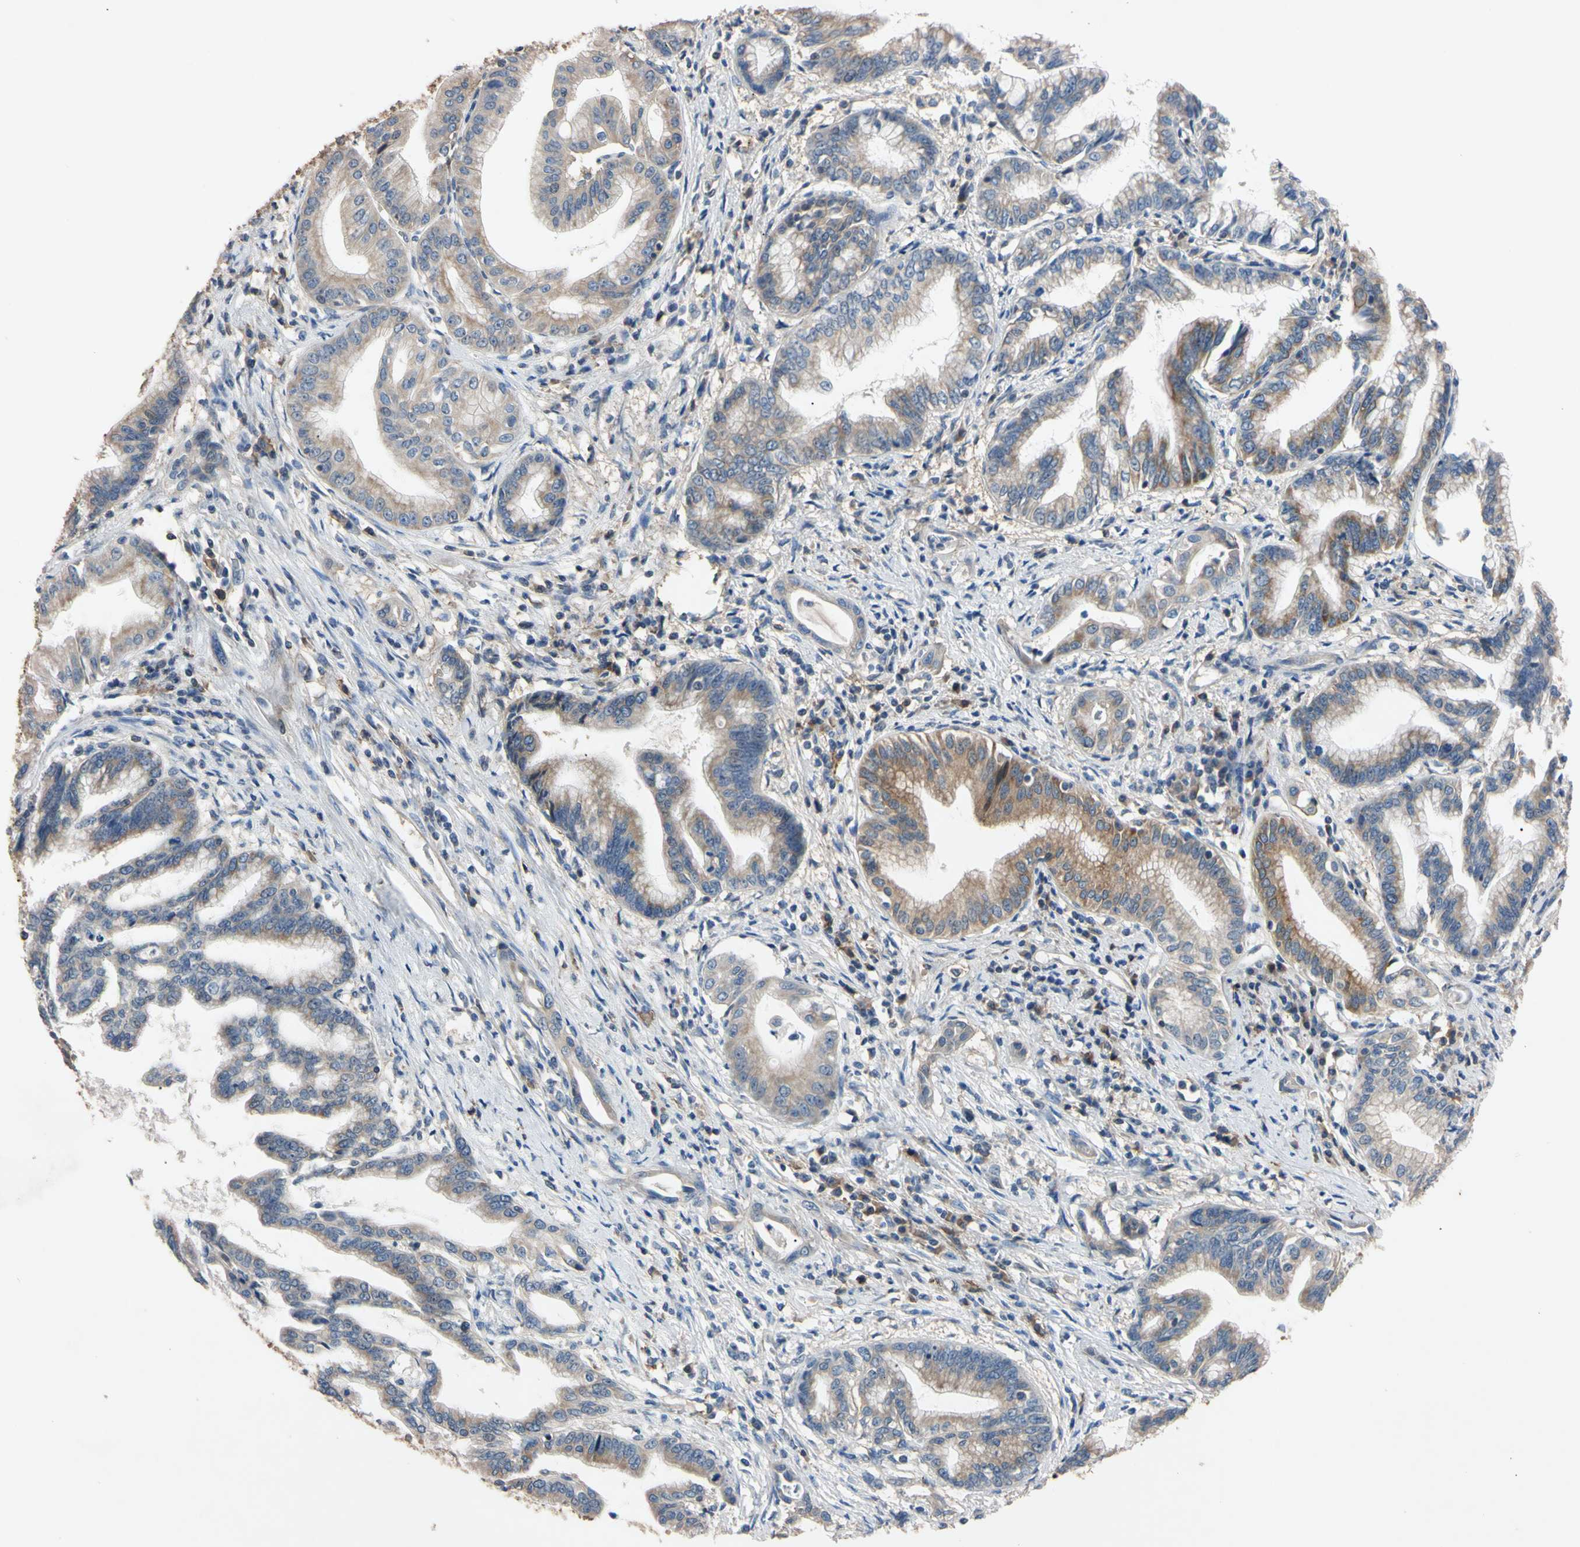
{"staining": {"intensity": "moderate", "quantity": ">75%", "location": "cytoplasmic/membranous"}, "tissue": "pancreatic cancer", "cell_type": "Tumor cells", "image_type": "cancer", "snomed": [{"axis": "morphology", "description": "Adenocarcinoma, NOS"}, {"axis": "topography", "description": "Pancreas"}], "caption": "Immunohistochemical staining of human pancreatic adenocarcinoma demonstrates medium levels of moderate cytoplasmic/membranous protein staining in approximately >75% of tumor cells. The staining is performed using DAB brown chromogen to label protein expression. The nuclei are counter-stained blue using hematoxylin.", "gene": "PNKD", "patient": {"sex": "female", "age": 64}}